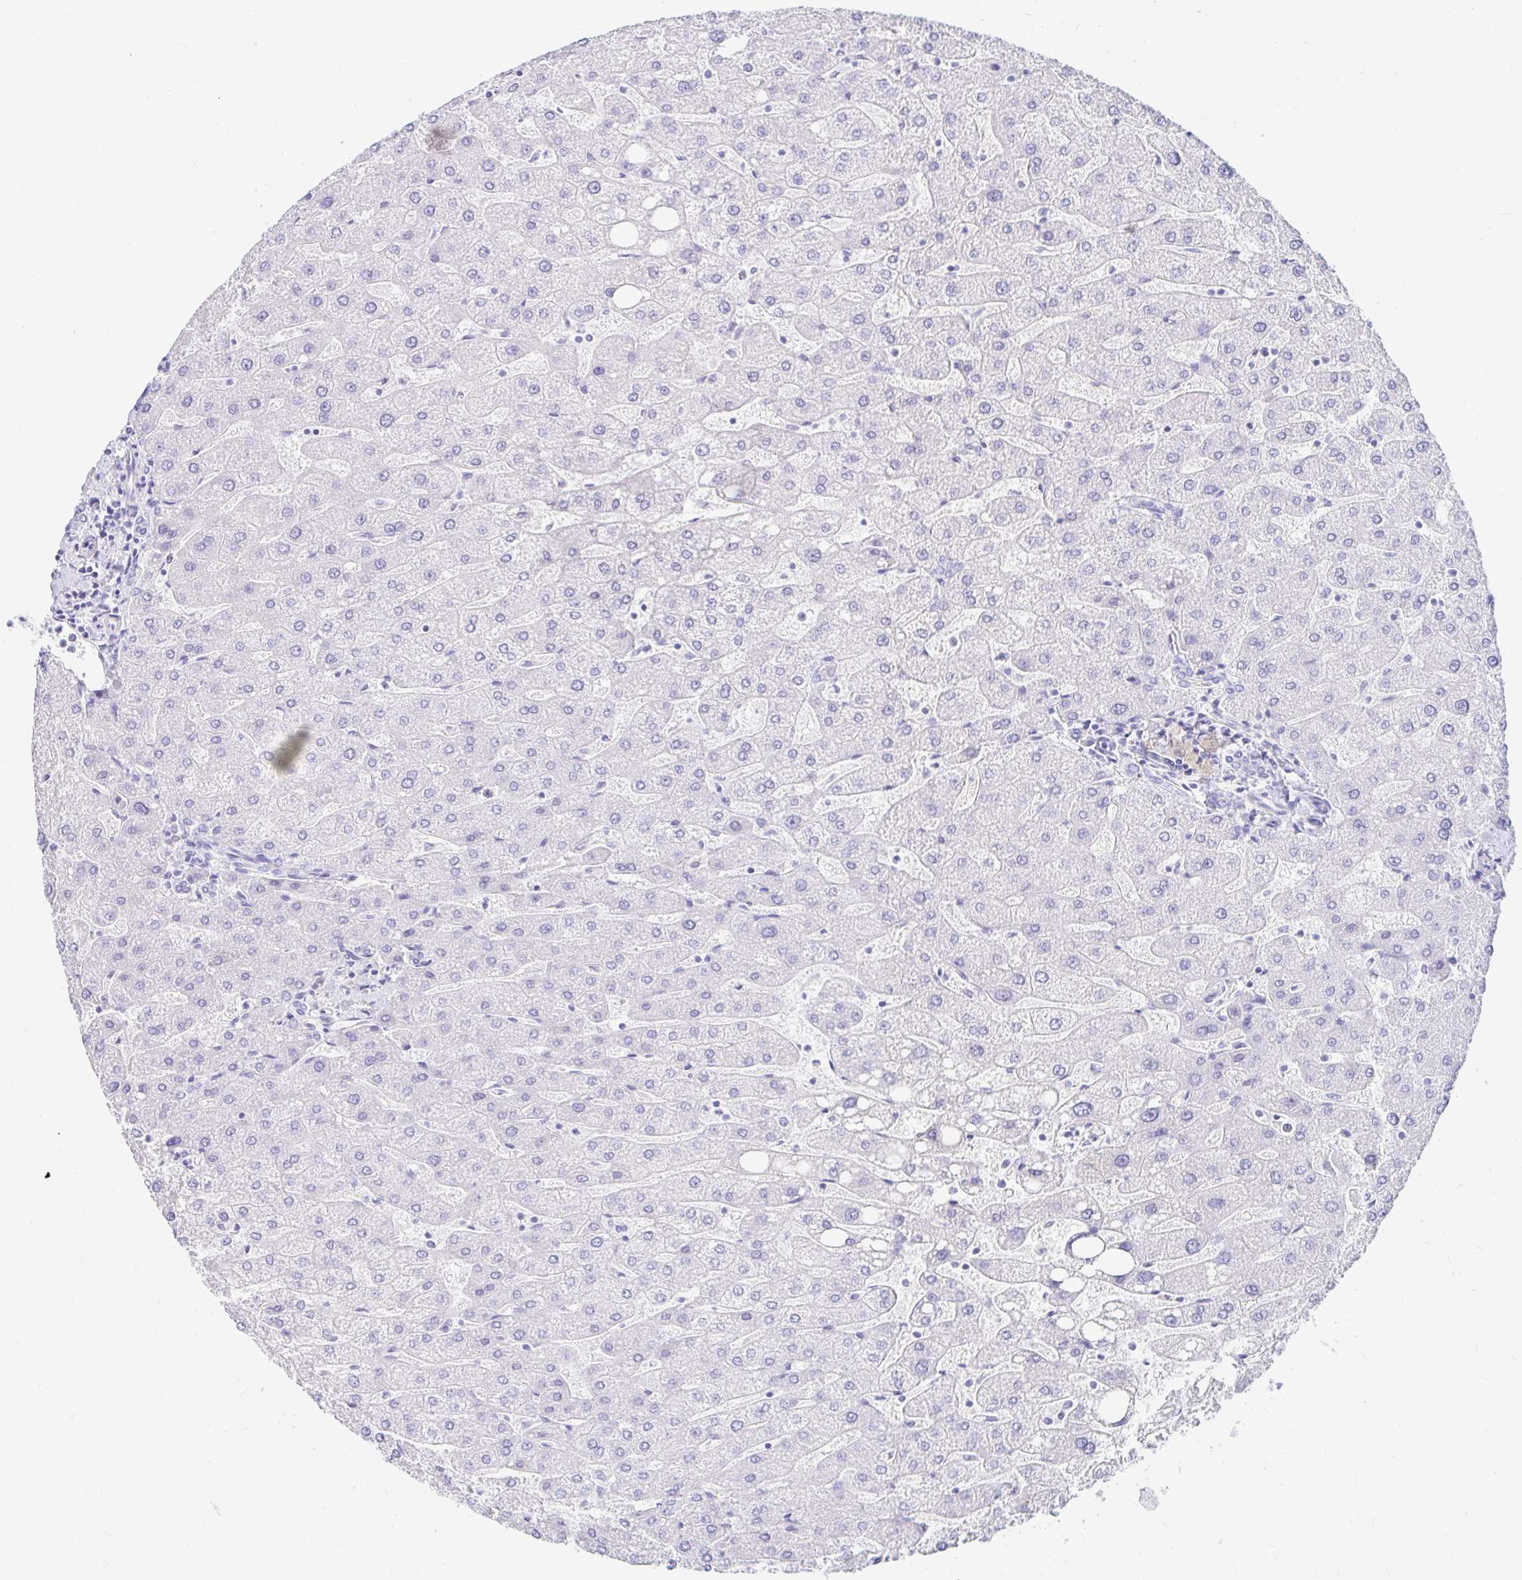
{"staining": {"intensity": "negative", "quantity": "none", "location": "none"}, "tissue": "liver", "cell_type": "Cholangiocytes", "image_type": "normal", "snomed": [{"axis": "morphology", "description": "Normal tissue, NOS"}, {"axis": "topography", "description": "Liver"}], "caption": "Immunohistochemistry (IHC) of benign liver exhibits no positivity in cholangiocytes. (Brightfield microscopy of DAB IHC at high magnification).", "gene": "PPP1R1B", "patient": {"sex": "male", "age": 67}}